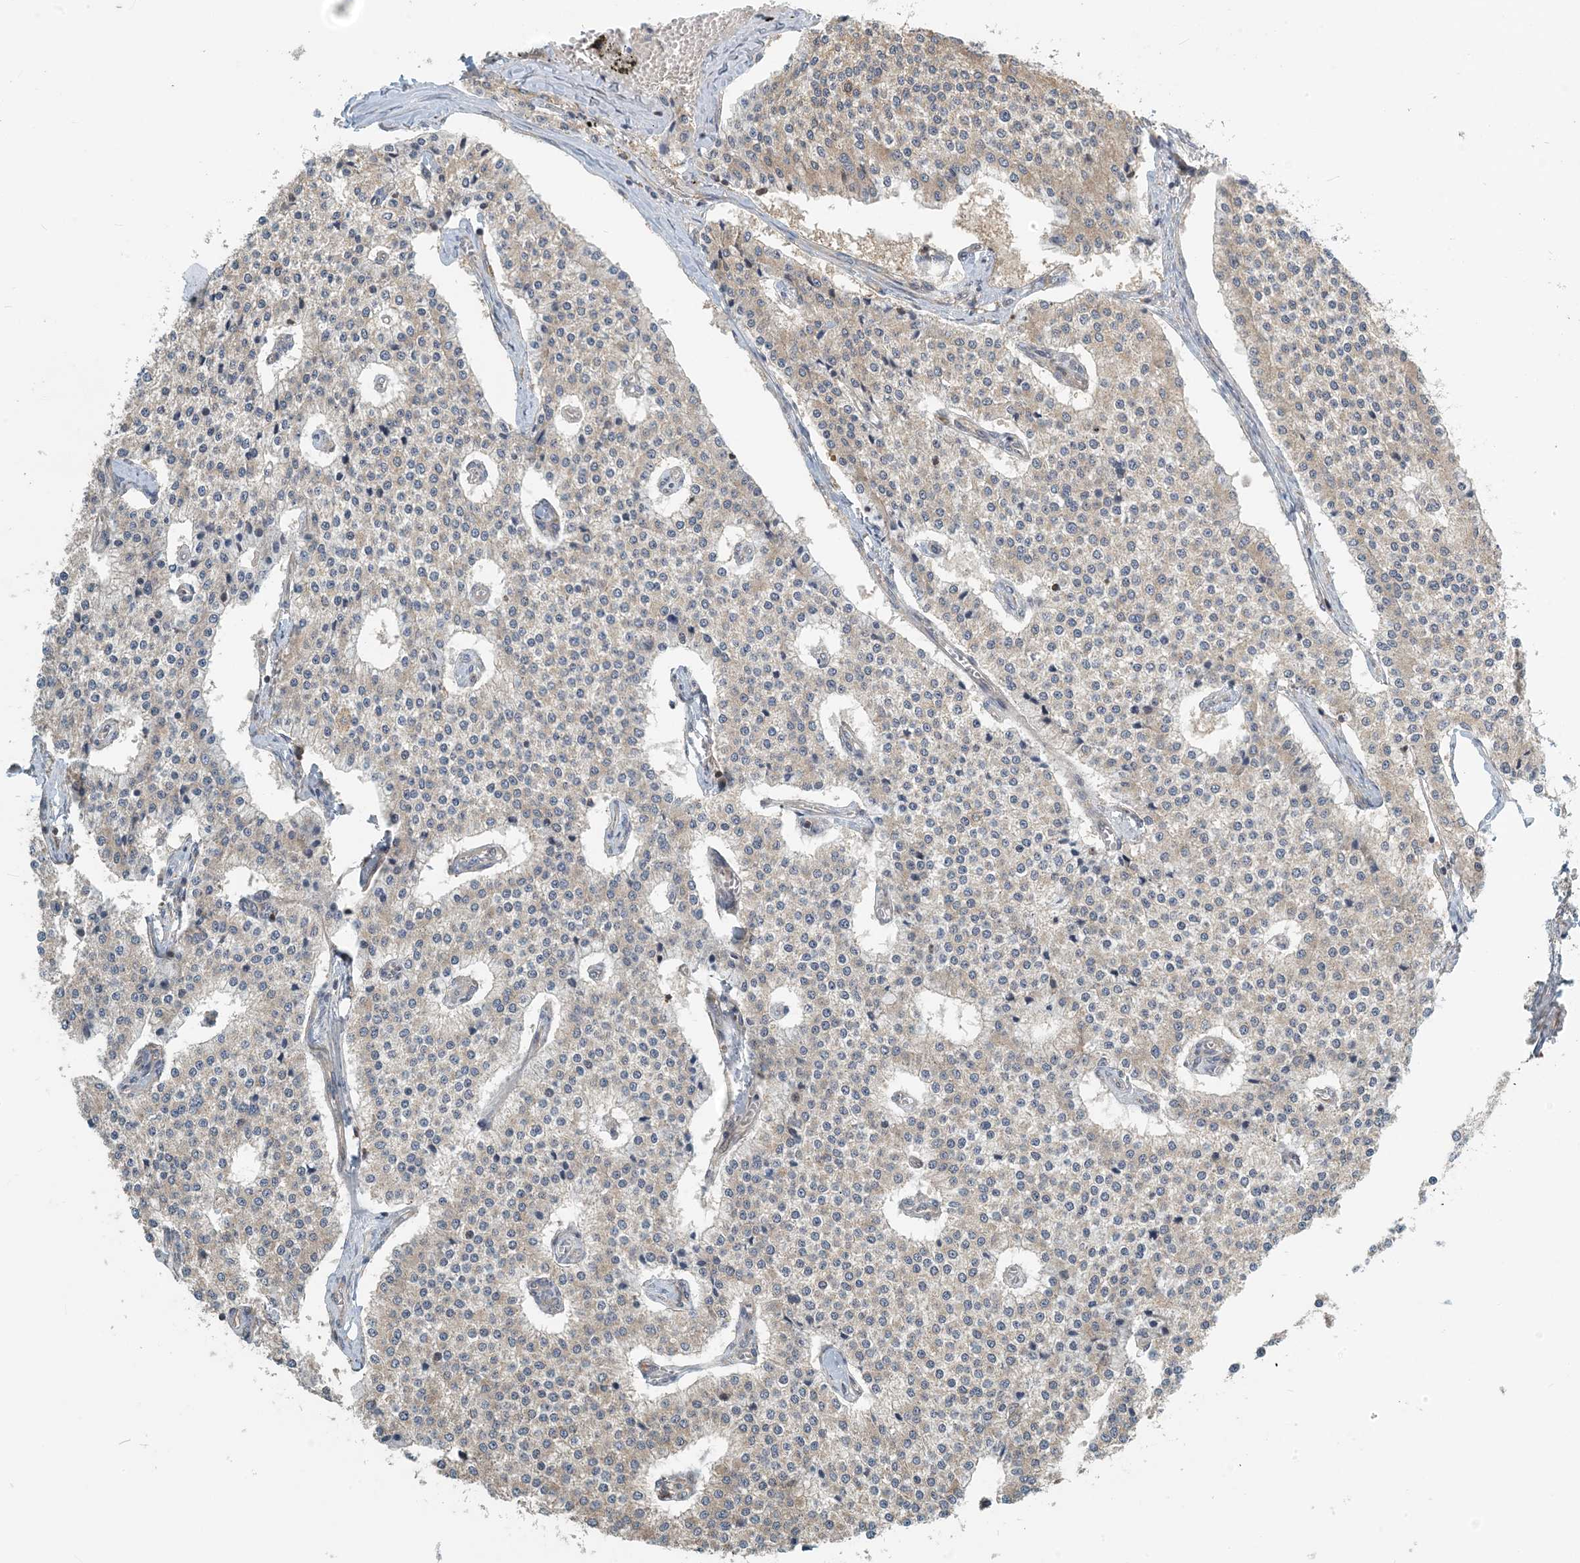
{"staining": {"intensity": "weak", "quantity": "25%-75%", "location": "cytoplasmic/membranous"}, "tissue": "carcinoid", "cell_type": "Tumor cells", "image_type": "cancer", "snomed": [{"axis": "morphology", "description": "Carcinoid, malignant, NOS"}, {"axis": "topography", "description": "Colon"}], "caption": "Carcinoid stained with immunohistochemistry (IHC) displays weak cytoplasmic/membranous positivity in about 25%-75% of tumor cells.", "gene": "ZBTB3", "patient": {"sex": "female", "age": 52}}